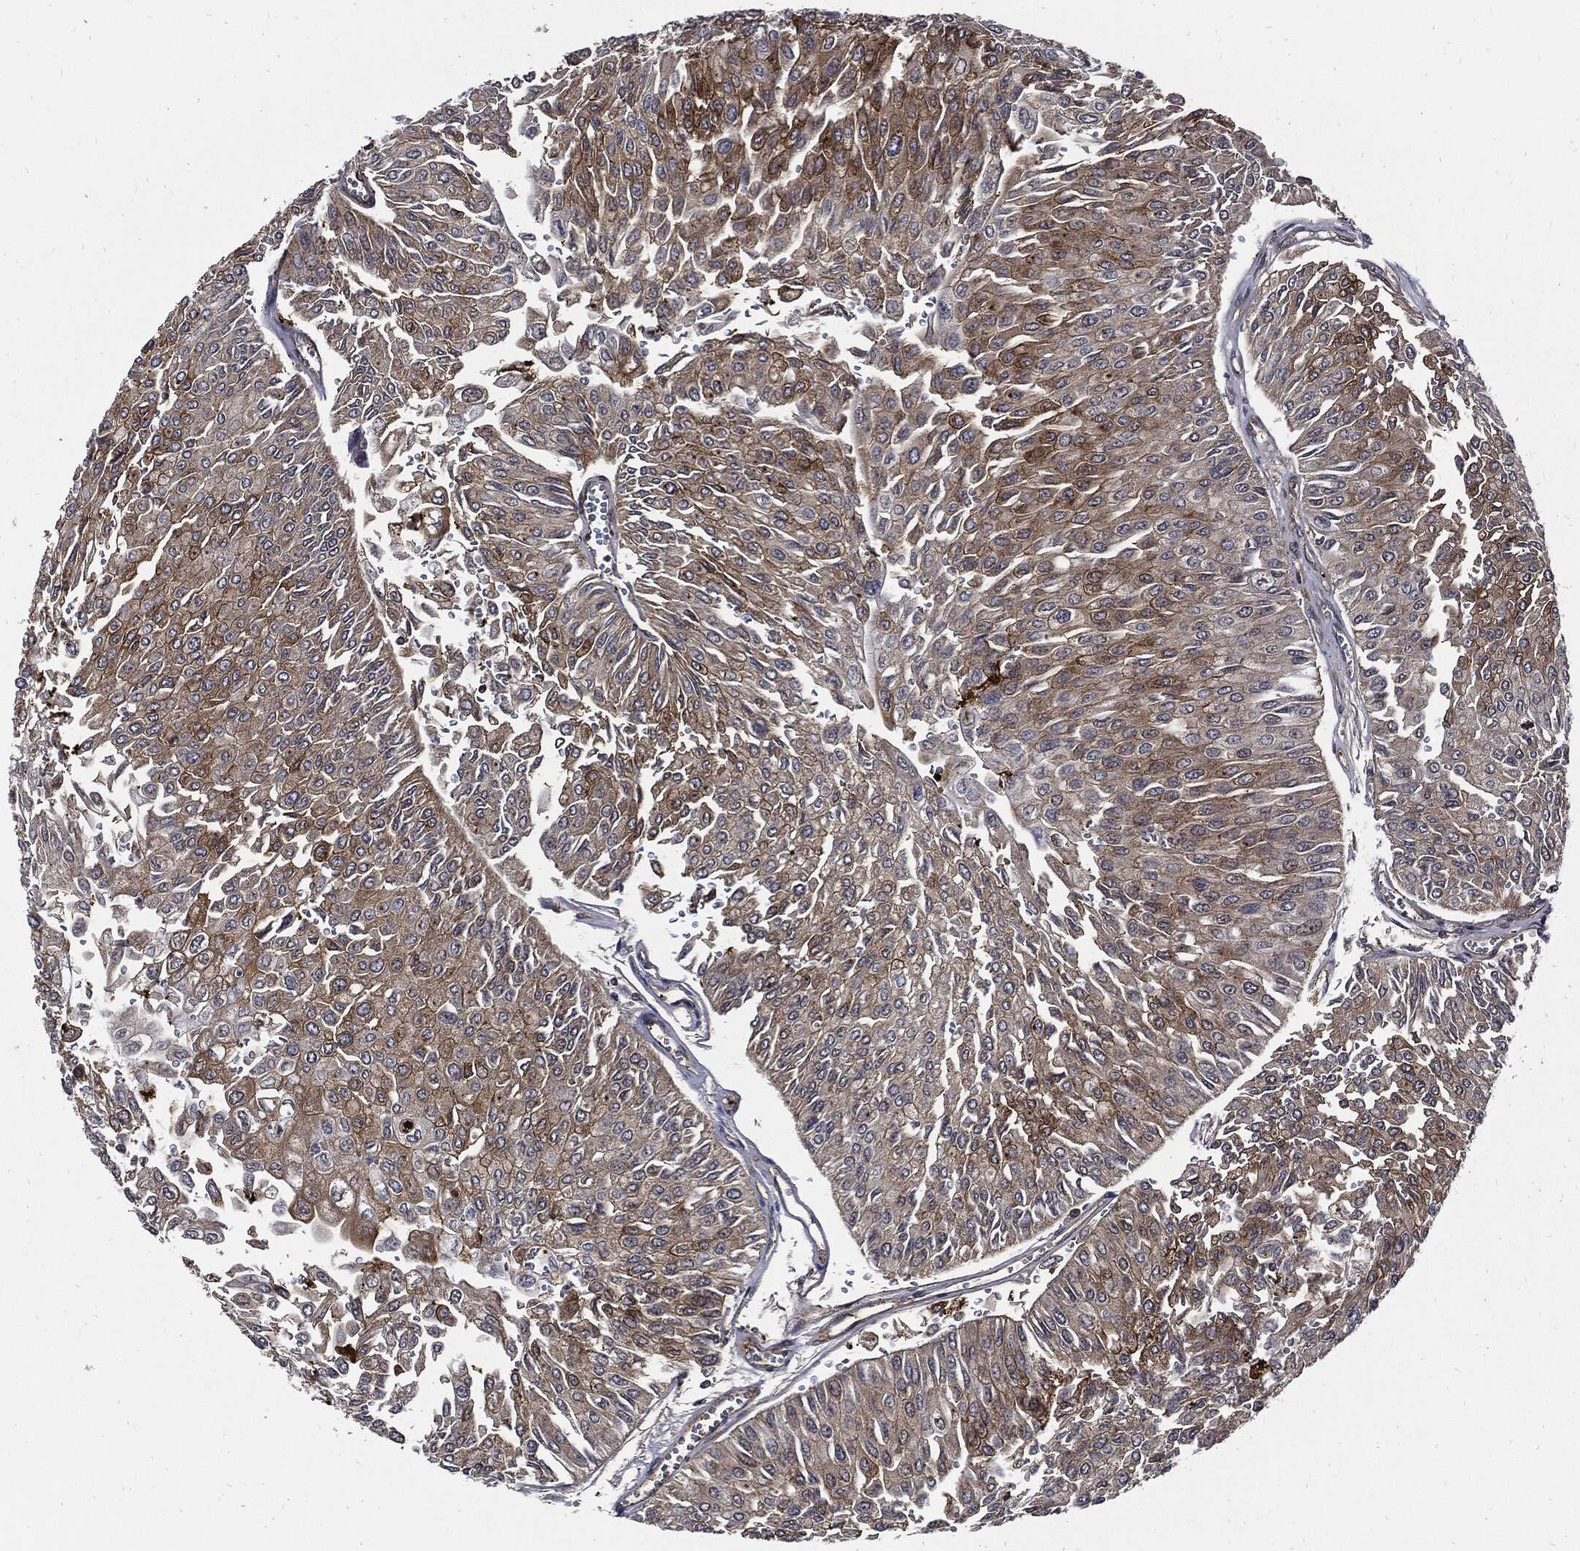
{"staining": {"intensity": "moderate", "quantity": "25%-75%", "location": "cytoplasmic/membranous"}, "tissue": "urothelial cancer", "cell_type": "Tumor cells", "image_type": "cancer", "snomed": [{"axis": "morphology", "description": "Urothelial carcinoma, Low grade"}, {"axis": "topography", "description": "Urinary bladder"}], "caption": "High-power microscopy captured an IHC photomicrograph of urothelial cancer, revealing moderate cytoplasmic/membranous staining in about 25%-75% of tumor cells. (Brightfield microscopy of DAB IHC at high magnification).", "gene": "CLU", "patient": {"sex": "male", "age": 67}}